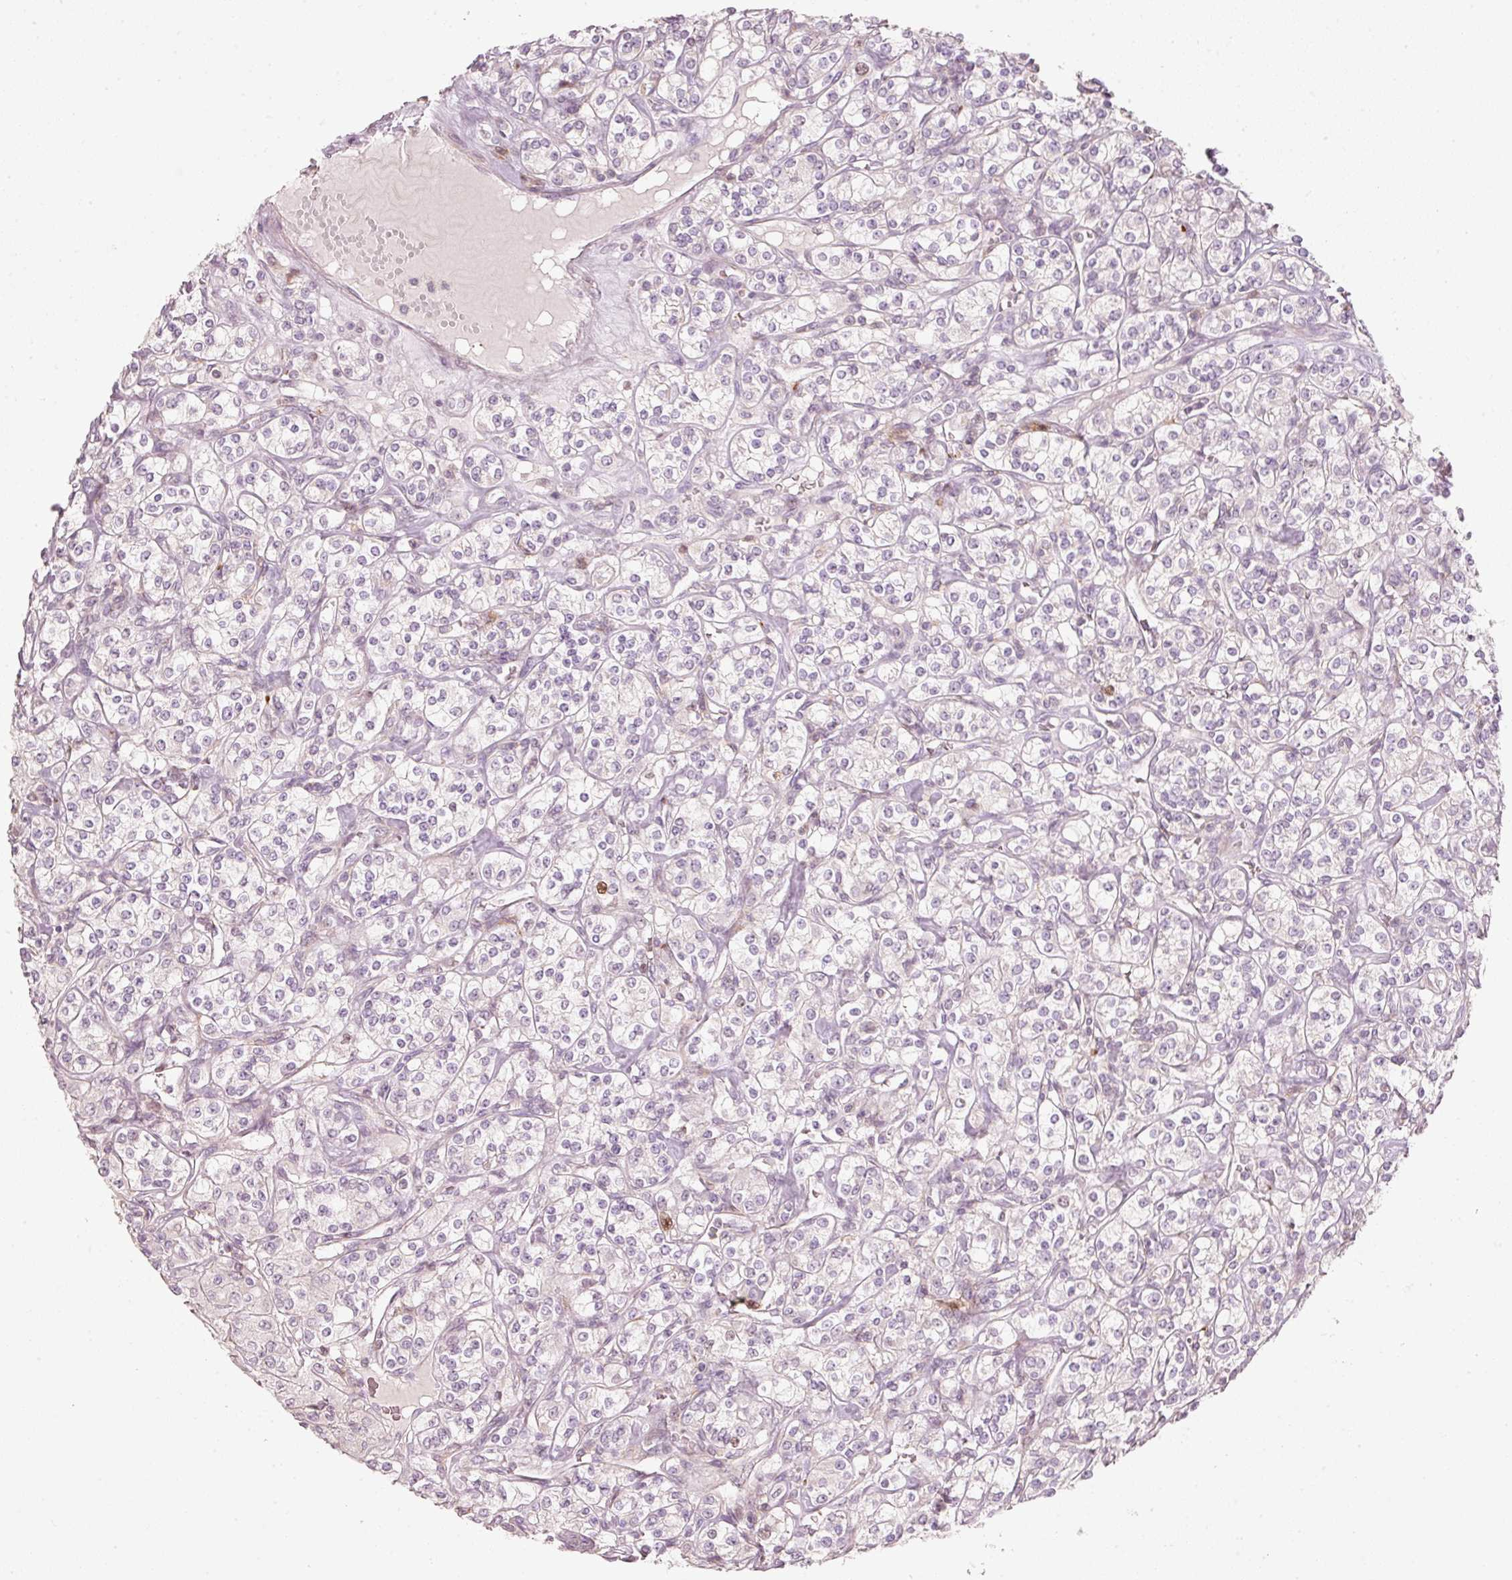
{"staining": {"intensity": "moderate", "quantity": "<25%", "location": "nuclear"}, "tissue": "renal cancer", "cell_type": "Tumor cells", "image_type": "cancer", "snomed": [{"axis": "morphology", "description": "Adenocarcinoma, NOS"}, {"axis": "topography", "description": "Kidney"}], "caption": "DAB immunohistochemical staining of renal cancer (adenocarcinoma) exhibits moderate nuclear protein positivity in approximately <25% of tumor cells. The staining is performed using DAB brown chromogen to label protein expression. The nuclei are counter-stained blue using hematoxylin.", "gene": "TREX2", "patient": {"sex": "male", "age": 77}}